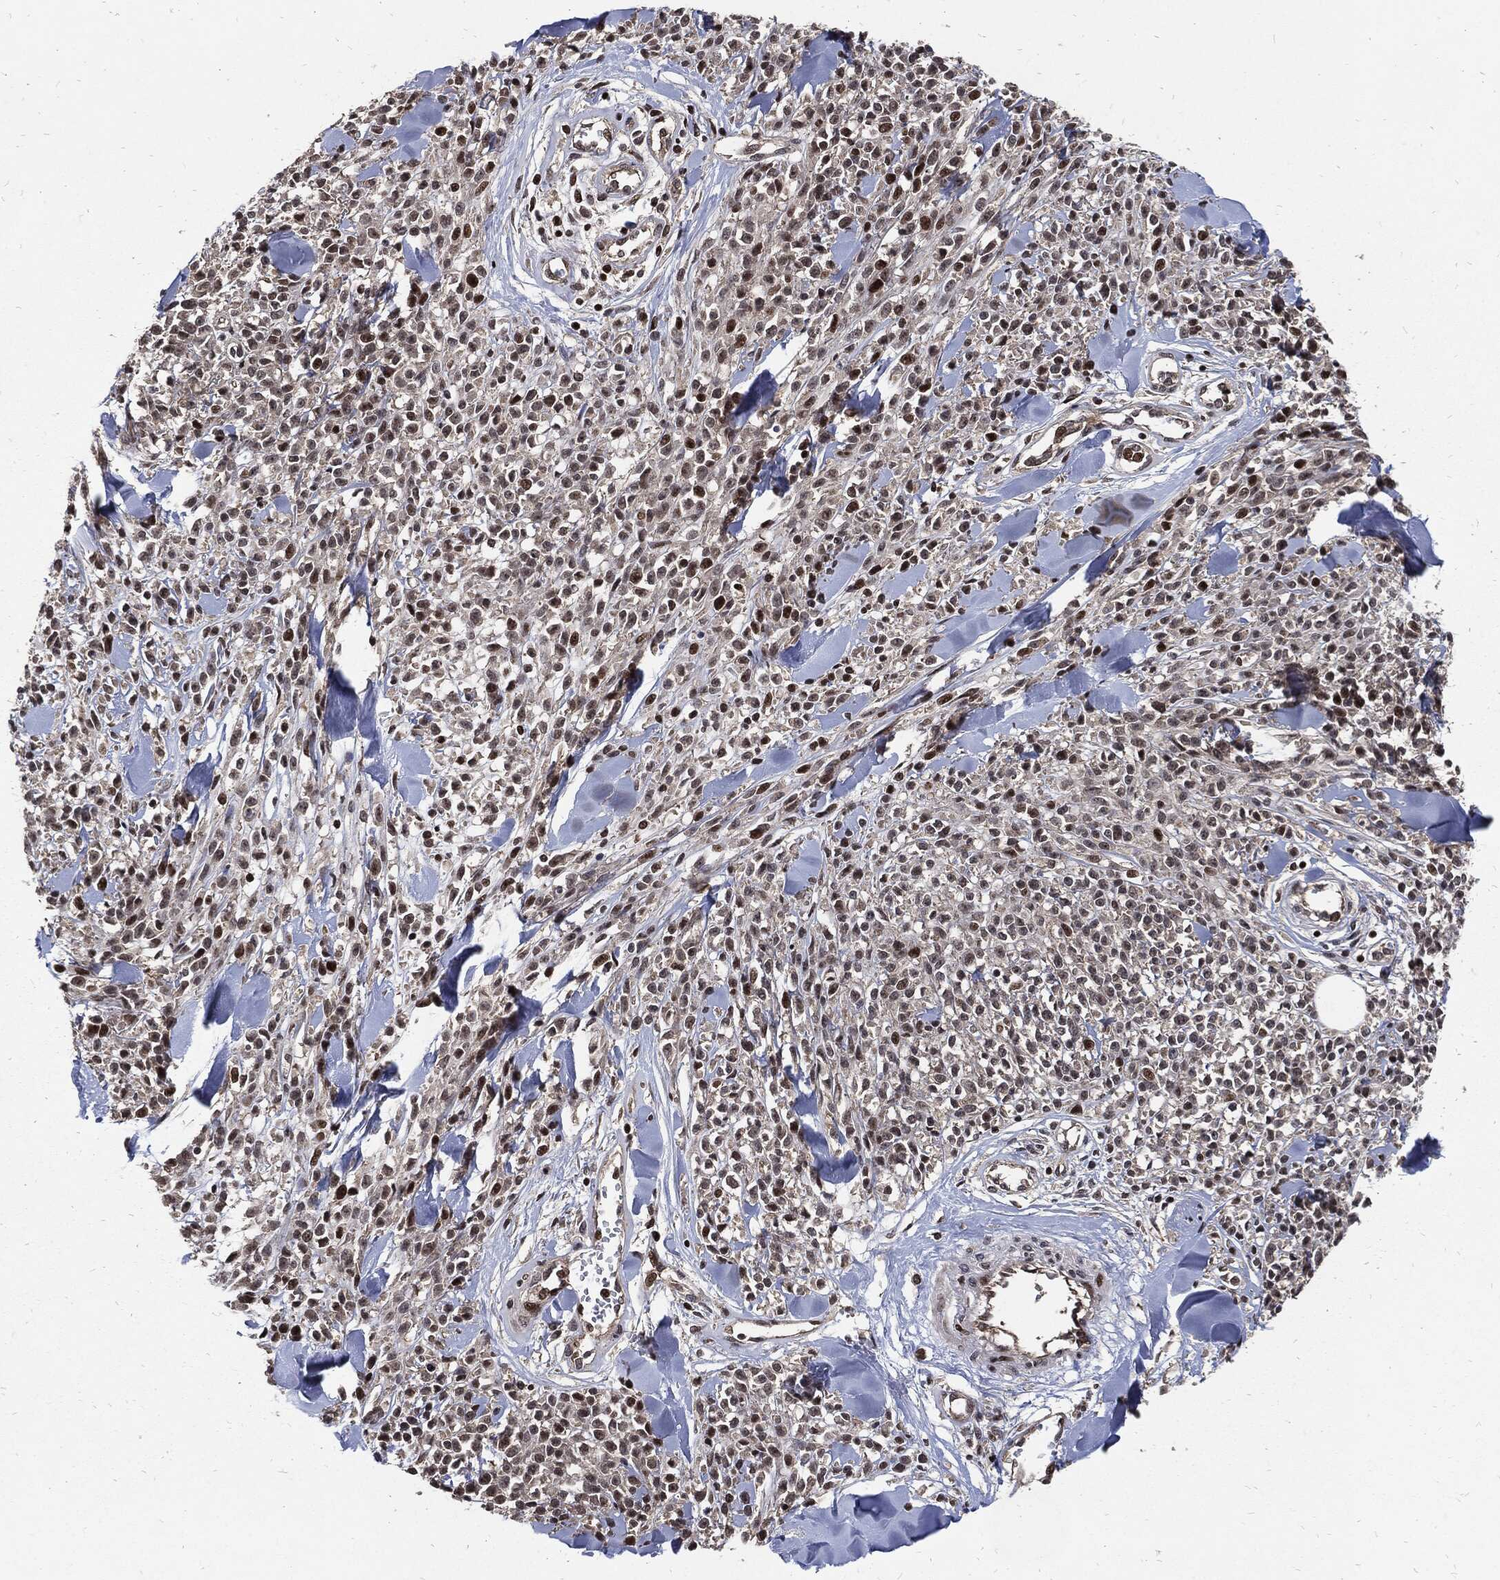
{"staining": {"intensity": "strong", "quantity": "<25%", "location": "nuclear"}, "tissue": "melanoma", "cell_type": "Tumor cells", "image_type": "cancer", "snomed": [{"axis": "morphology", "description": "Malignant melanoma, NOS"}, {"axis": "topography", "description": "Skin"}, {"axis": "topography", "description": "Skin of trunk"}], "caption": "Human melanoma stained with a brown dye exhibits strong nuclear positive positivity in about <25% of tumor cells.", "gene": "ZNF775", "patient": {"sex": "male", "age": 74}}